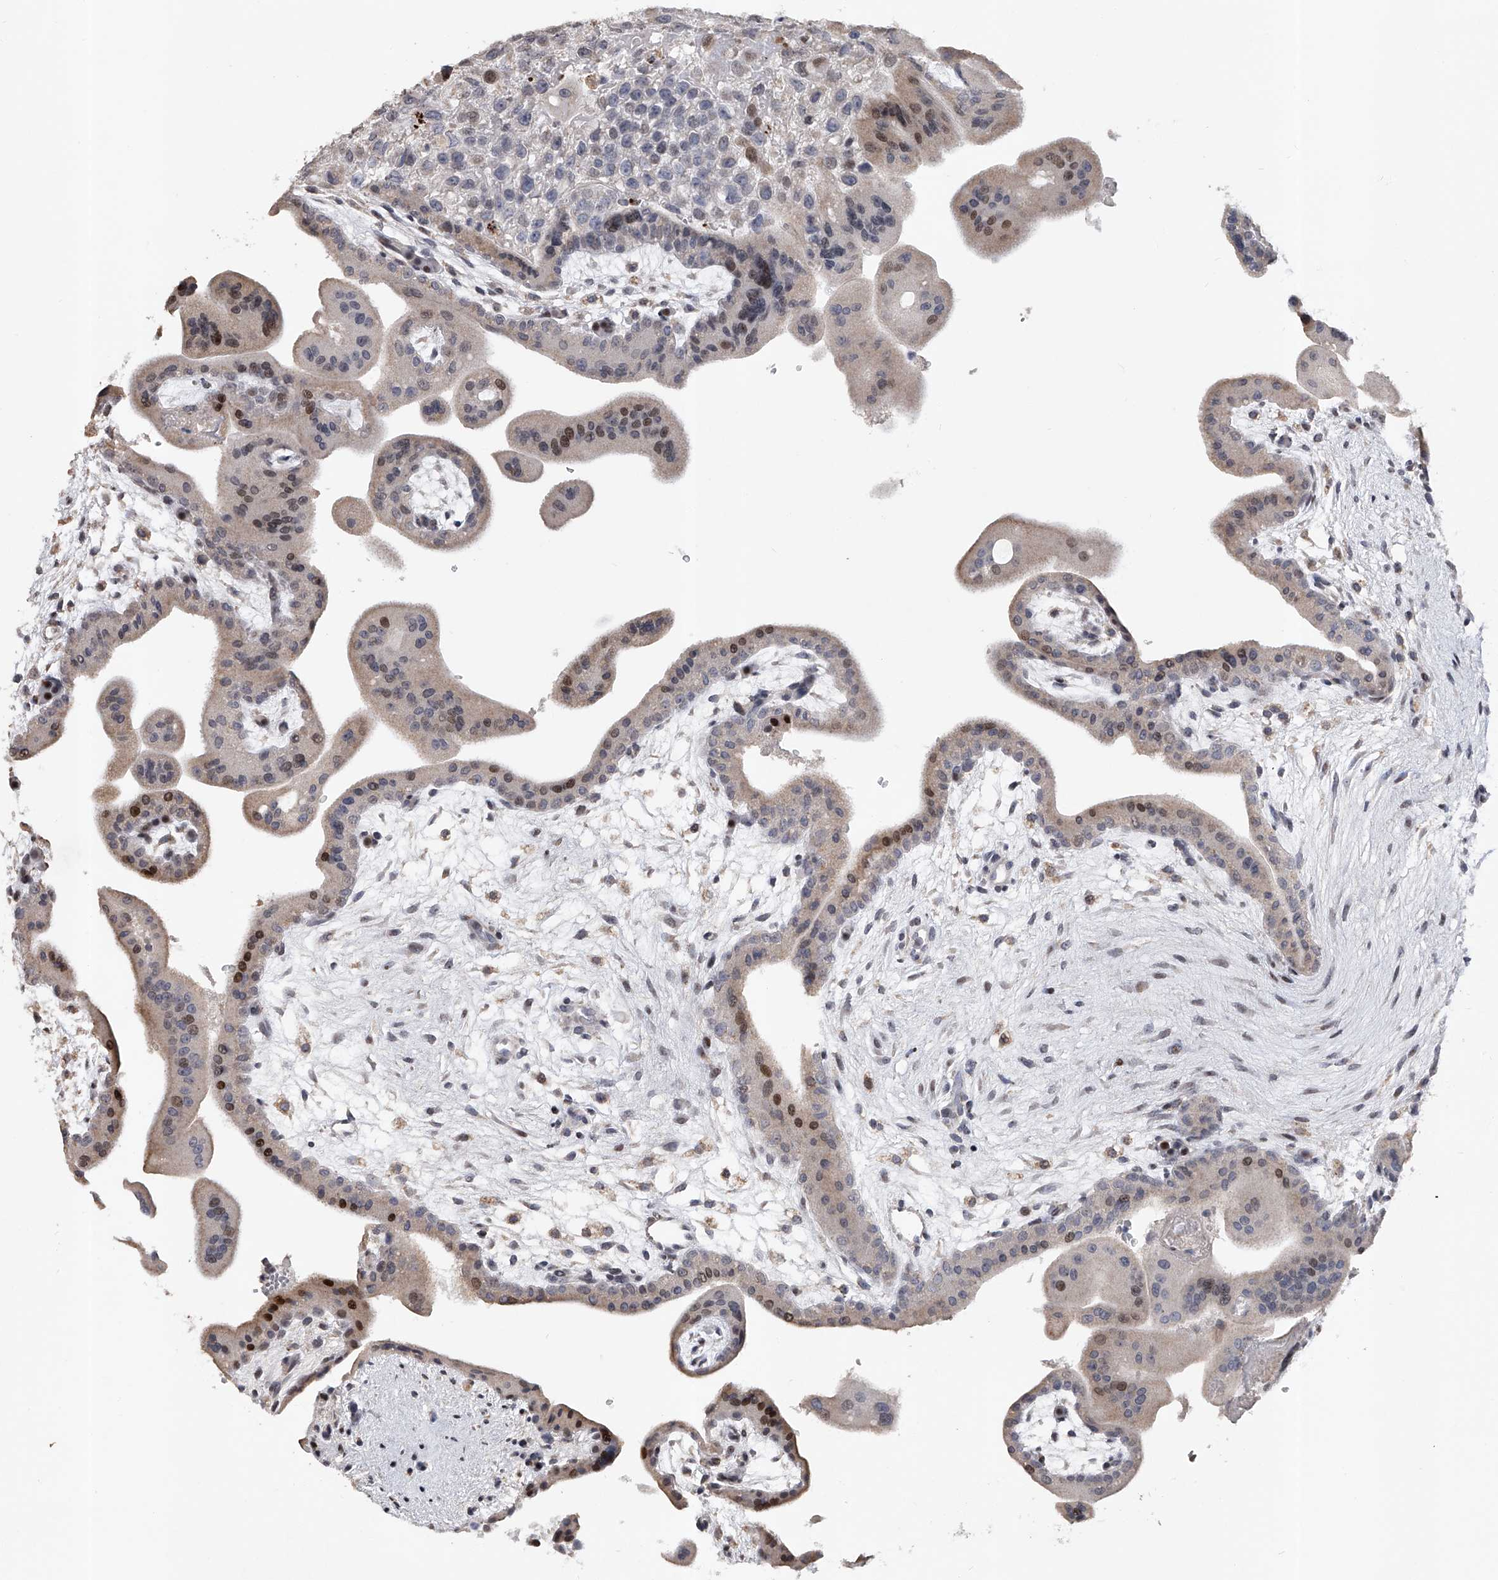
{"staining": {"intensity": "weak", "quantity": "<25%", "location": "cytoplasmic/membranous,nuclear"}, "tissue": "placenta", "cell_type": "Decidual cells", "image_type": "normal", "snomed": [{"axis": "morphology", "description": "Normal tissue, NOS"}, {"axis": "topography", "description": "Placenta"}], "caption": "Protein analysis of unremarkable placenta displays no significant staining in decidual cells. Nuclei are stained in blue.", "gene": "RWDD2A", "patient": {"sex": "female", "age": 35}}